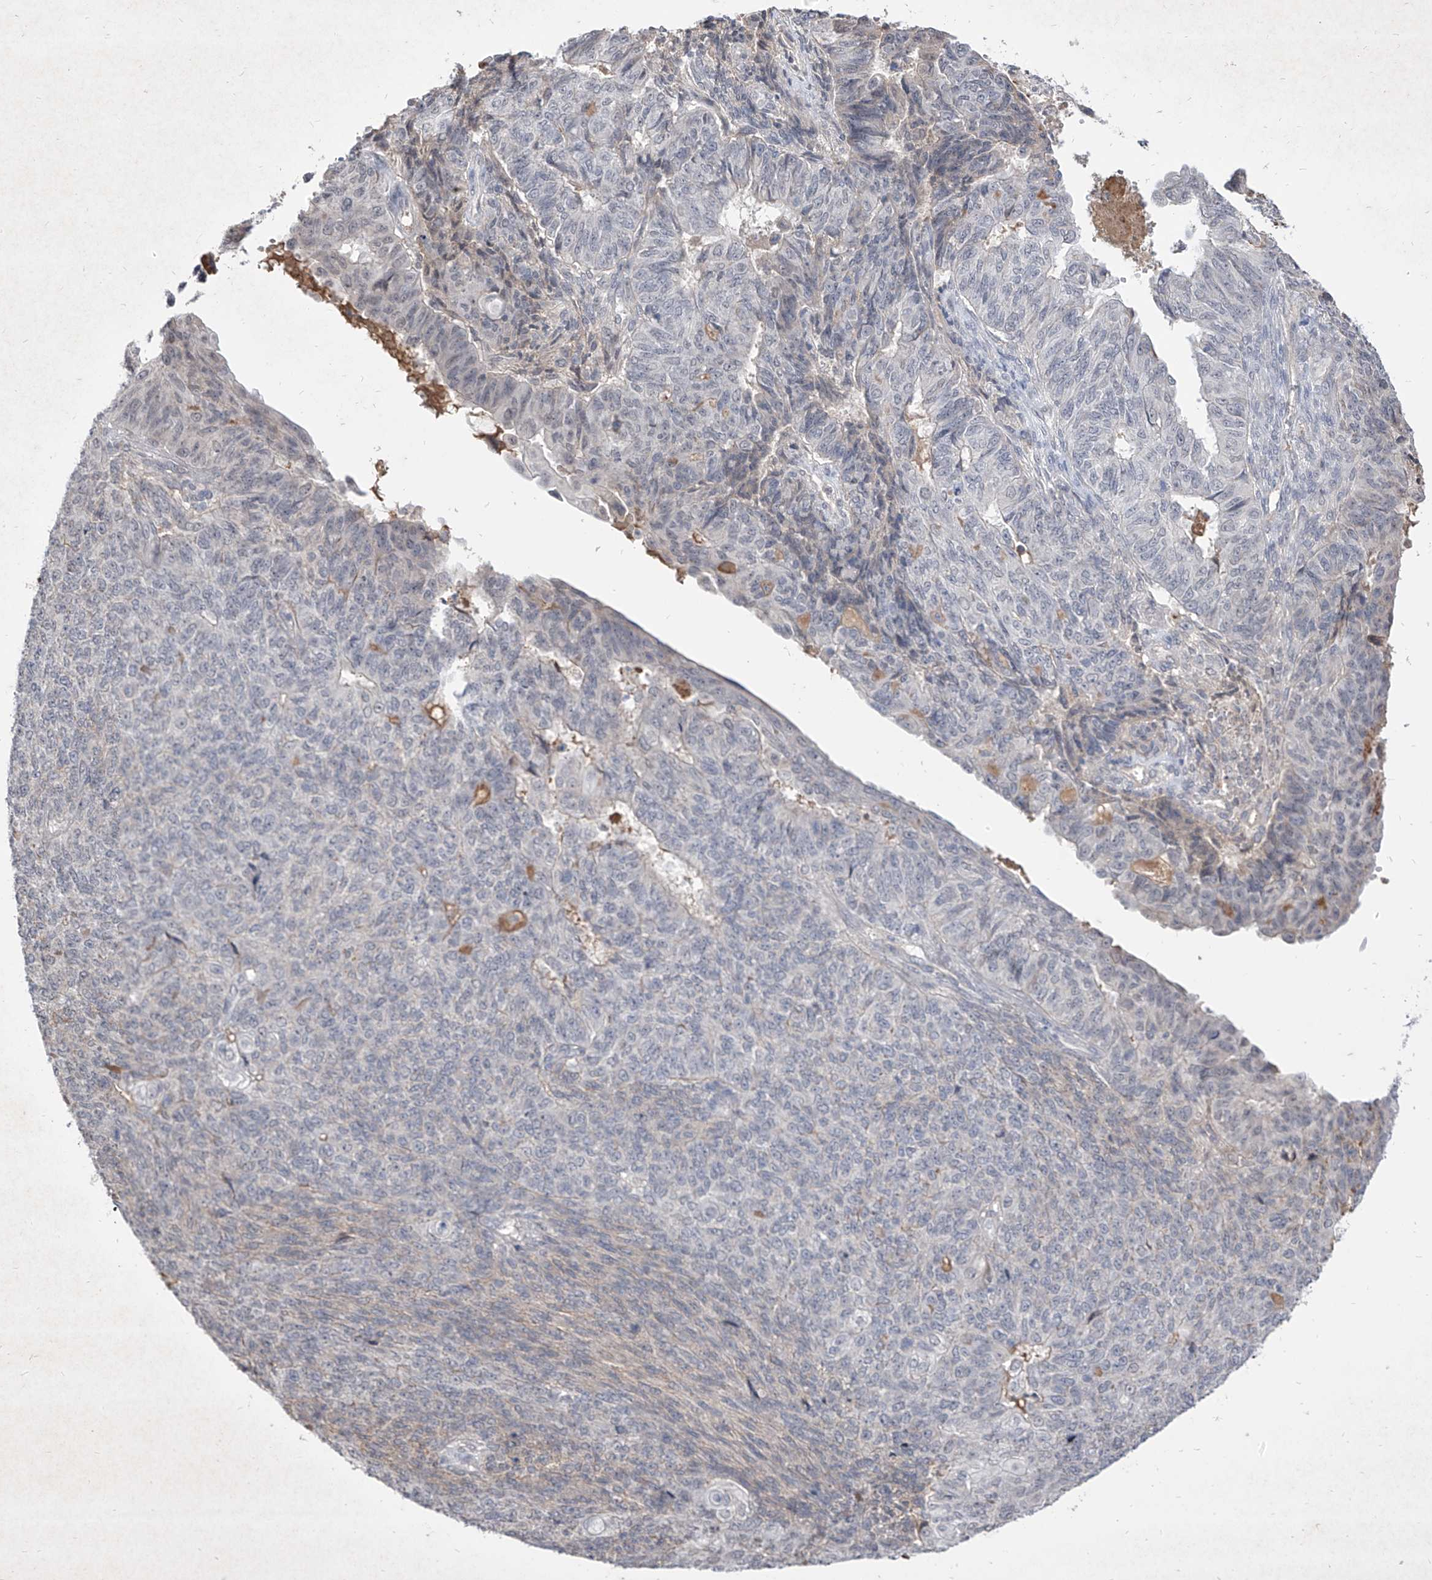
{"staining": {"intensity": "negative", "quantity": "none", "location": "none"}, "tissue": "endometrial cancer", "cell_type": "Tumor cells", "image_type": "cancer", "snomed": [{"axis": "morphology", "description": "Adenocarcinoma, NOS"}, {"axis": "topography", "description": "Endometrium"}], "caption": "Immunohistochemistry (IHC) histopathology image of endometrial adenocarcinoma stained for a protein (brown), which reveals no expression in tumor cells.", "gene": "C4A", "patient": {"sex": "female", "age": 32}}